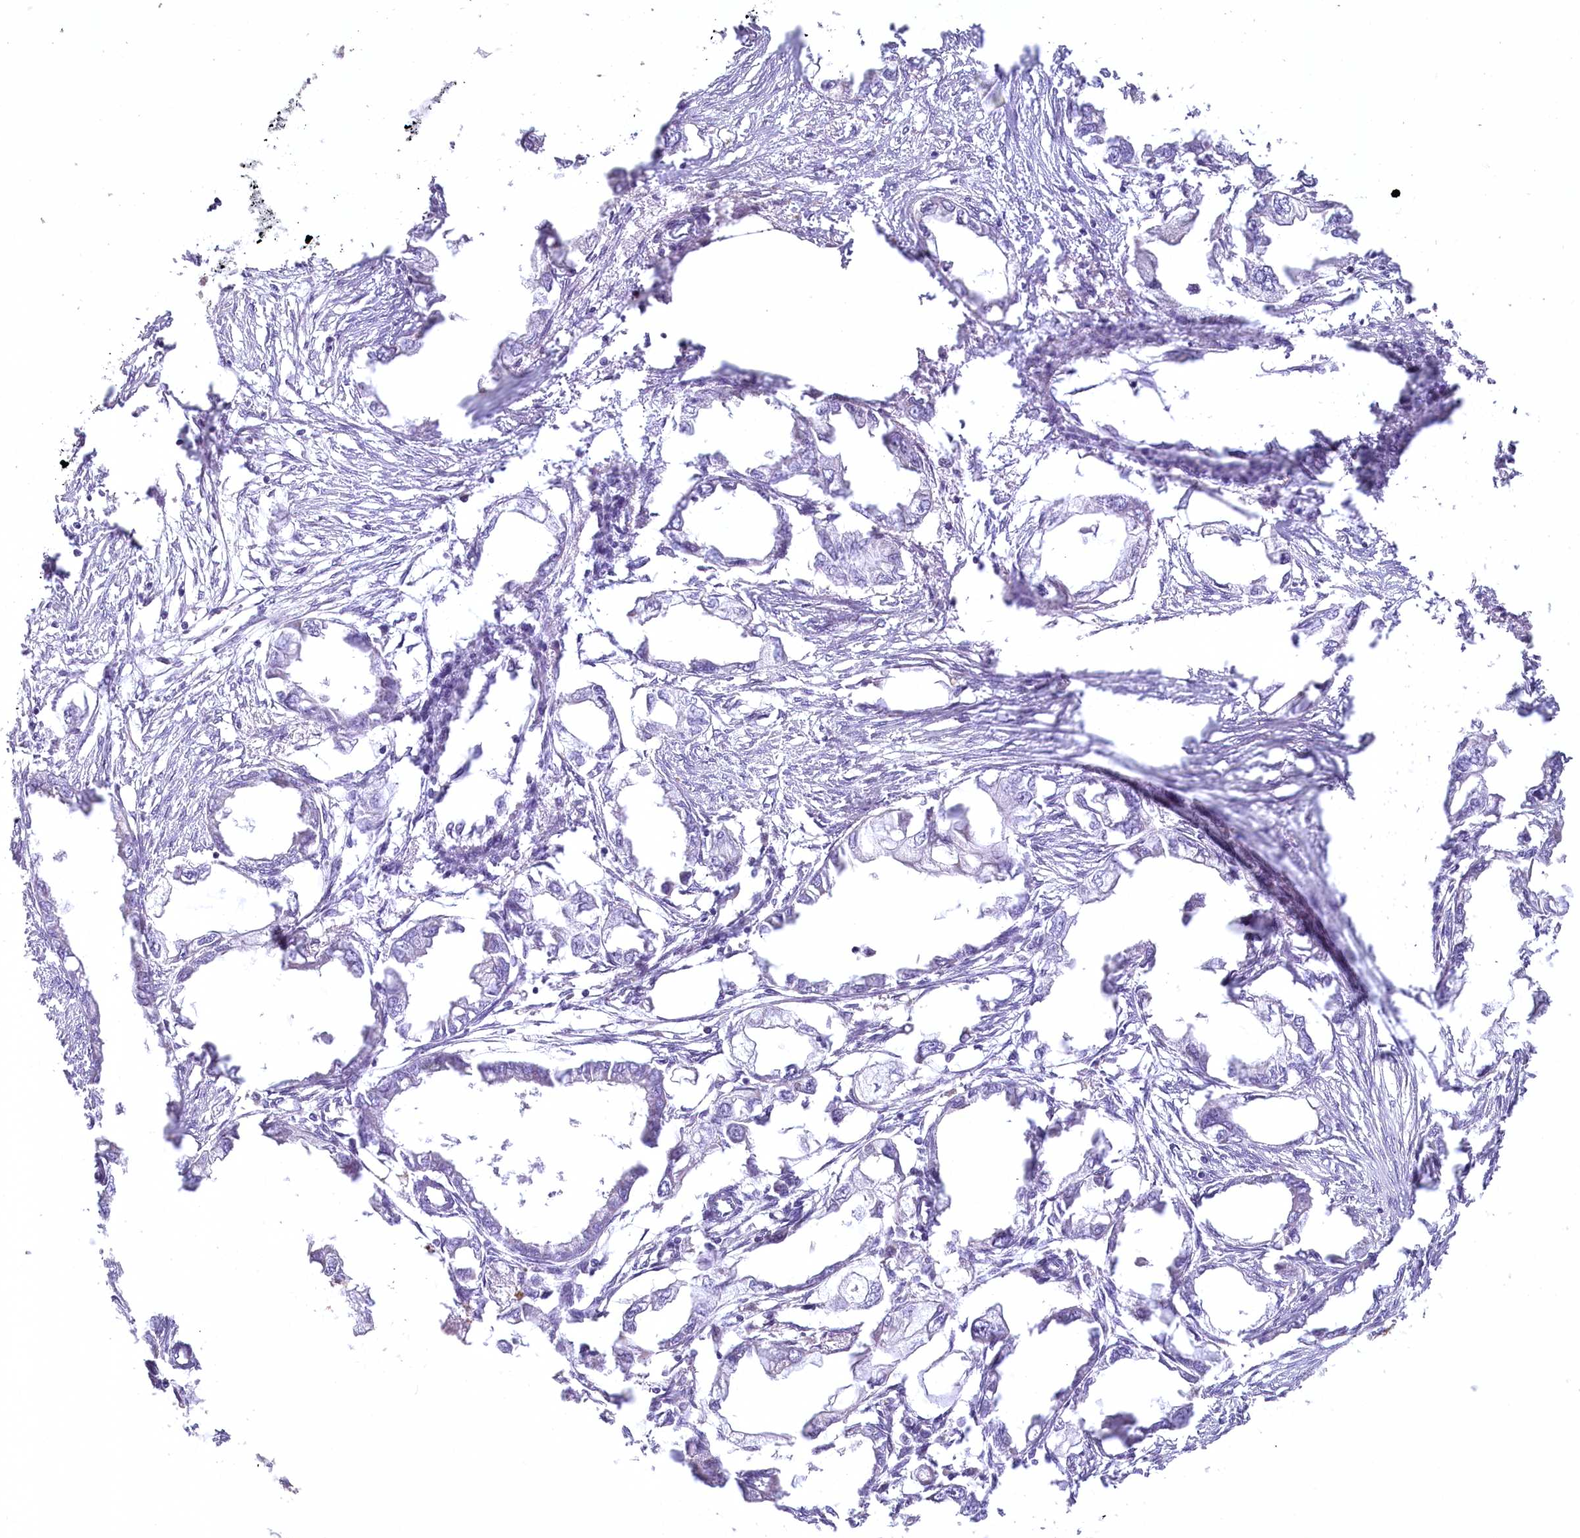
{"staining": {"intensity": "negative", "quantity": "none", "location": "none"}, "tissue": "endometrial cancer", "cell_type": "Tumor cells", "image_type": "cancer", "snomed": [{"axis": "morphology", "description": "Adenocarcinoma, NOS"}, {"axis": "morphology", "description": "Adenocarcinoma, metastatic, NOS"}, {"axis": "topography", "description": "Adipose tissue"}, {"axis": "topography", "description": "Endometrium"}], "caption": "The micrograph exhibits no staining of tumor cells in endometrial metastatic adenocarcinoma.", "gene": "USP11", "patient": {"sex": "female", "age": 67}}